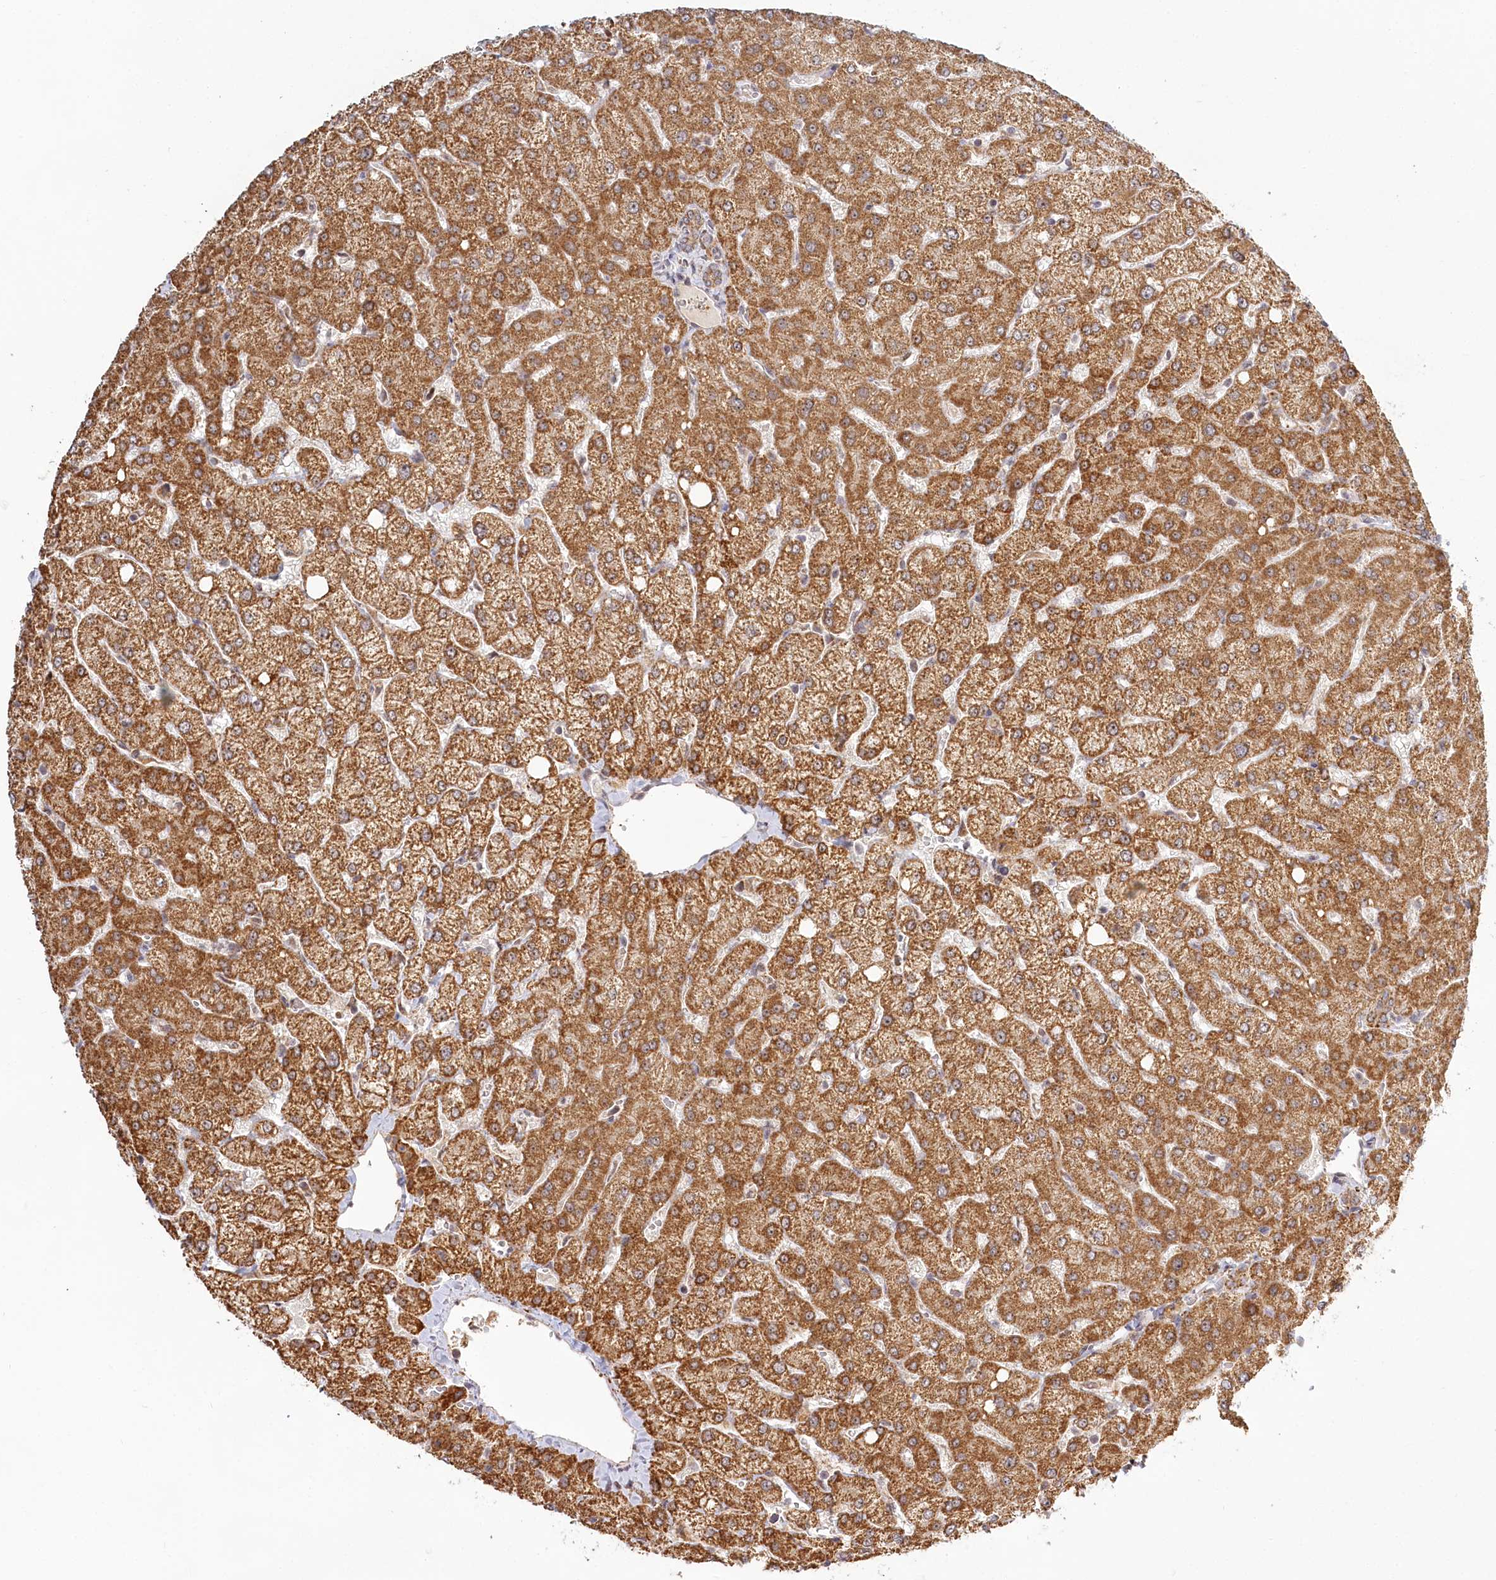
{"staining": {"intensity": "weak", "quantity": ">75%", "location": "cytoplasmic/membranous"}, "tissue": "liver", "cell_type": "Cholangiocytes", "image_type": "normal", "snomed": [{"axis": "morphology", "description": "Normal tissue, NOS"}, {"axis": "topography", "description": "Liver"}], "caption": "Weak cytoplasmic/membranous protein expression is appreciated in about >75% of cholangiocytes in liver.", "gene": "RTN4IP1", "patient": {"sex": "female", "age": 54}}